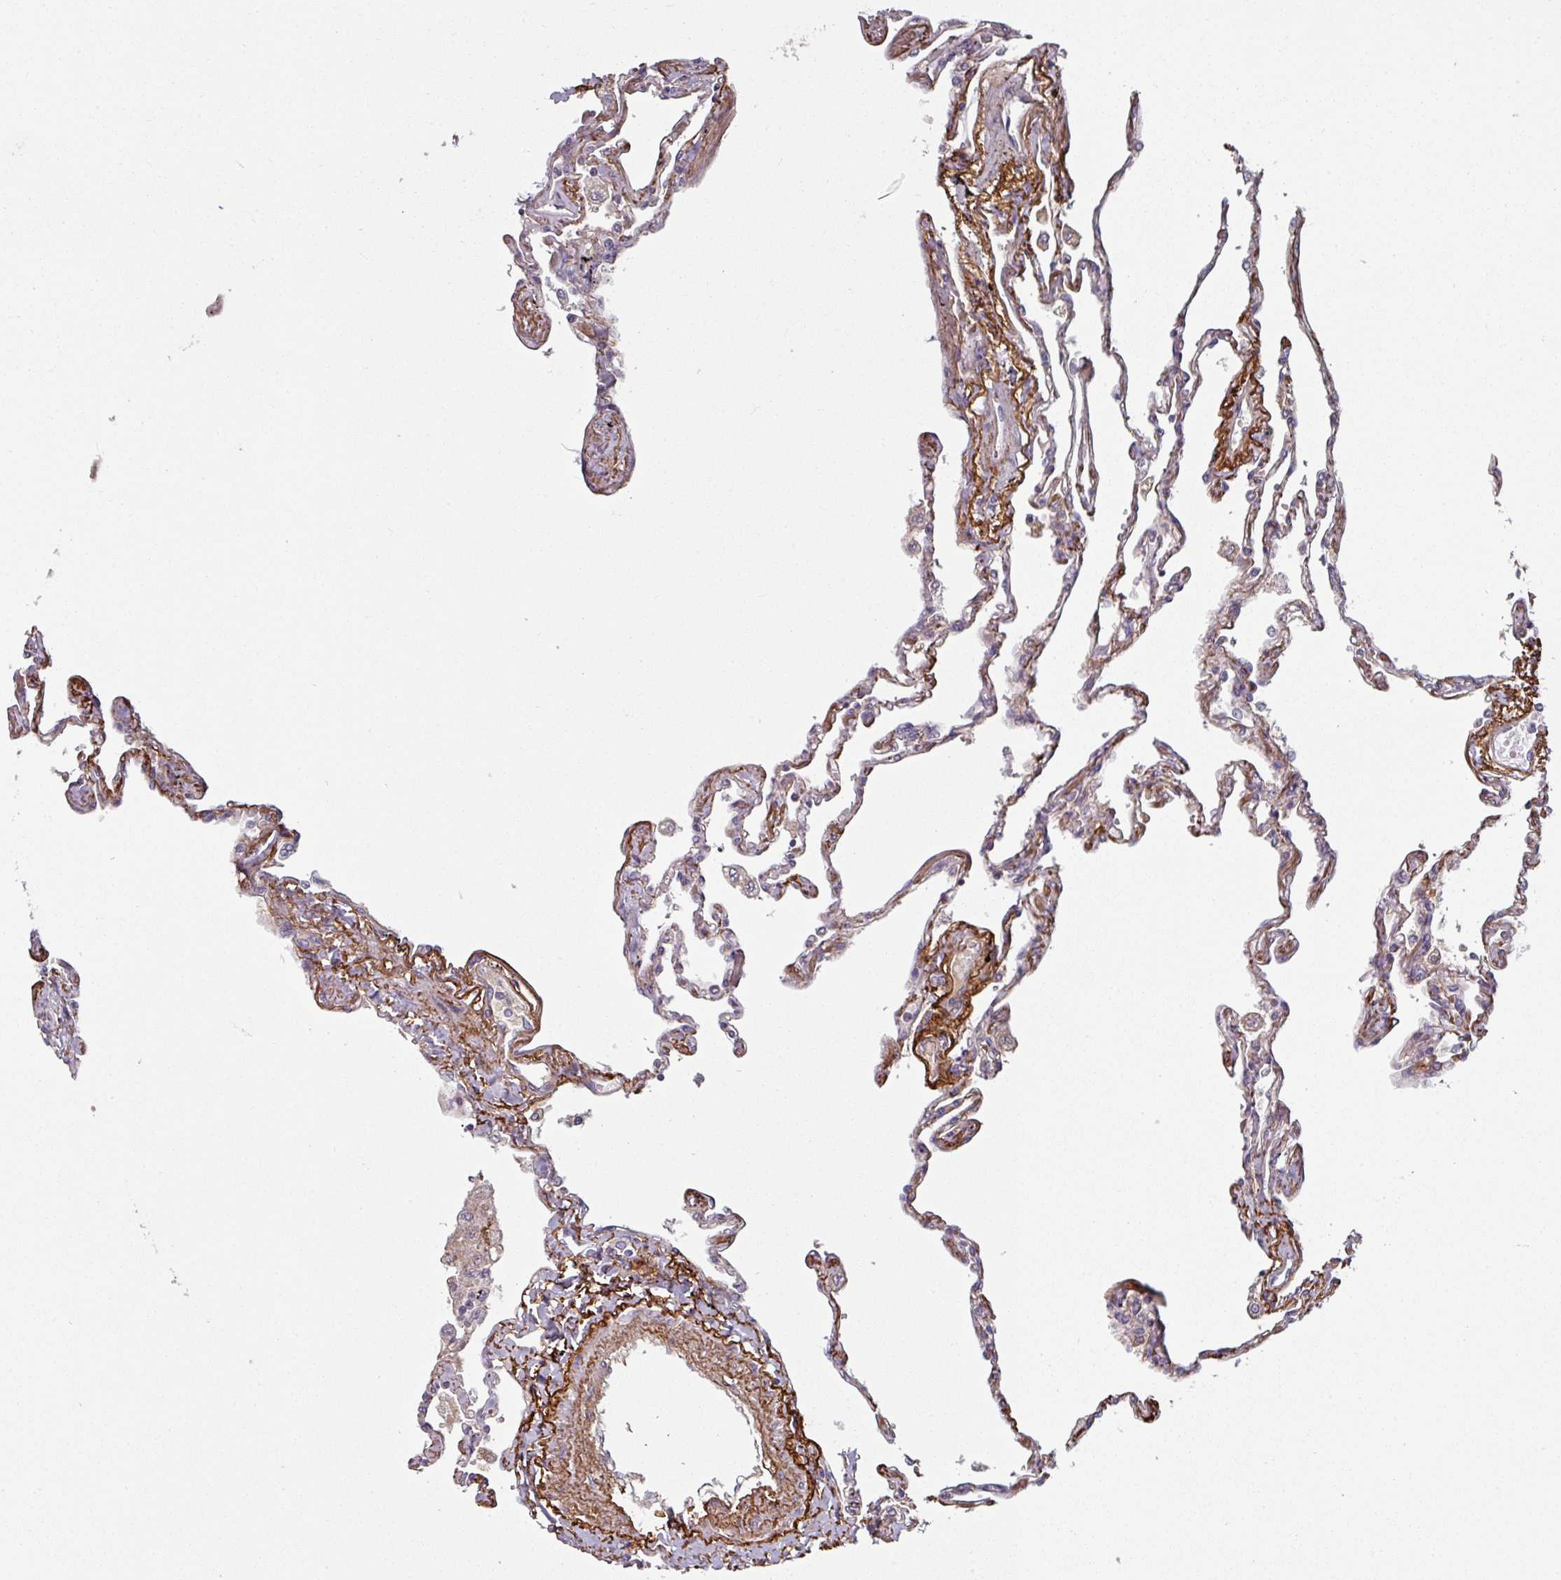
{"staining": {"intensity": "weak", "quantity": "<25%", "location": "cytoplasmic/membranous"}, "tissue": "lung", "cell_type": "Alveolar cells", "image_type": "normal", "snomed": [{"axis": "morphology", "description": "Normal tissue, NOS"}, {"axis": "topography", "description": "Lung"}], "caption": "Alveolar cells show no significant expression in normal lung. (Immunohistochemistry, brightfield microscopy, high magnification).", "gene": "MTMR14", "patient": {"sex": "female", "age": 67}}